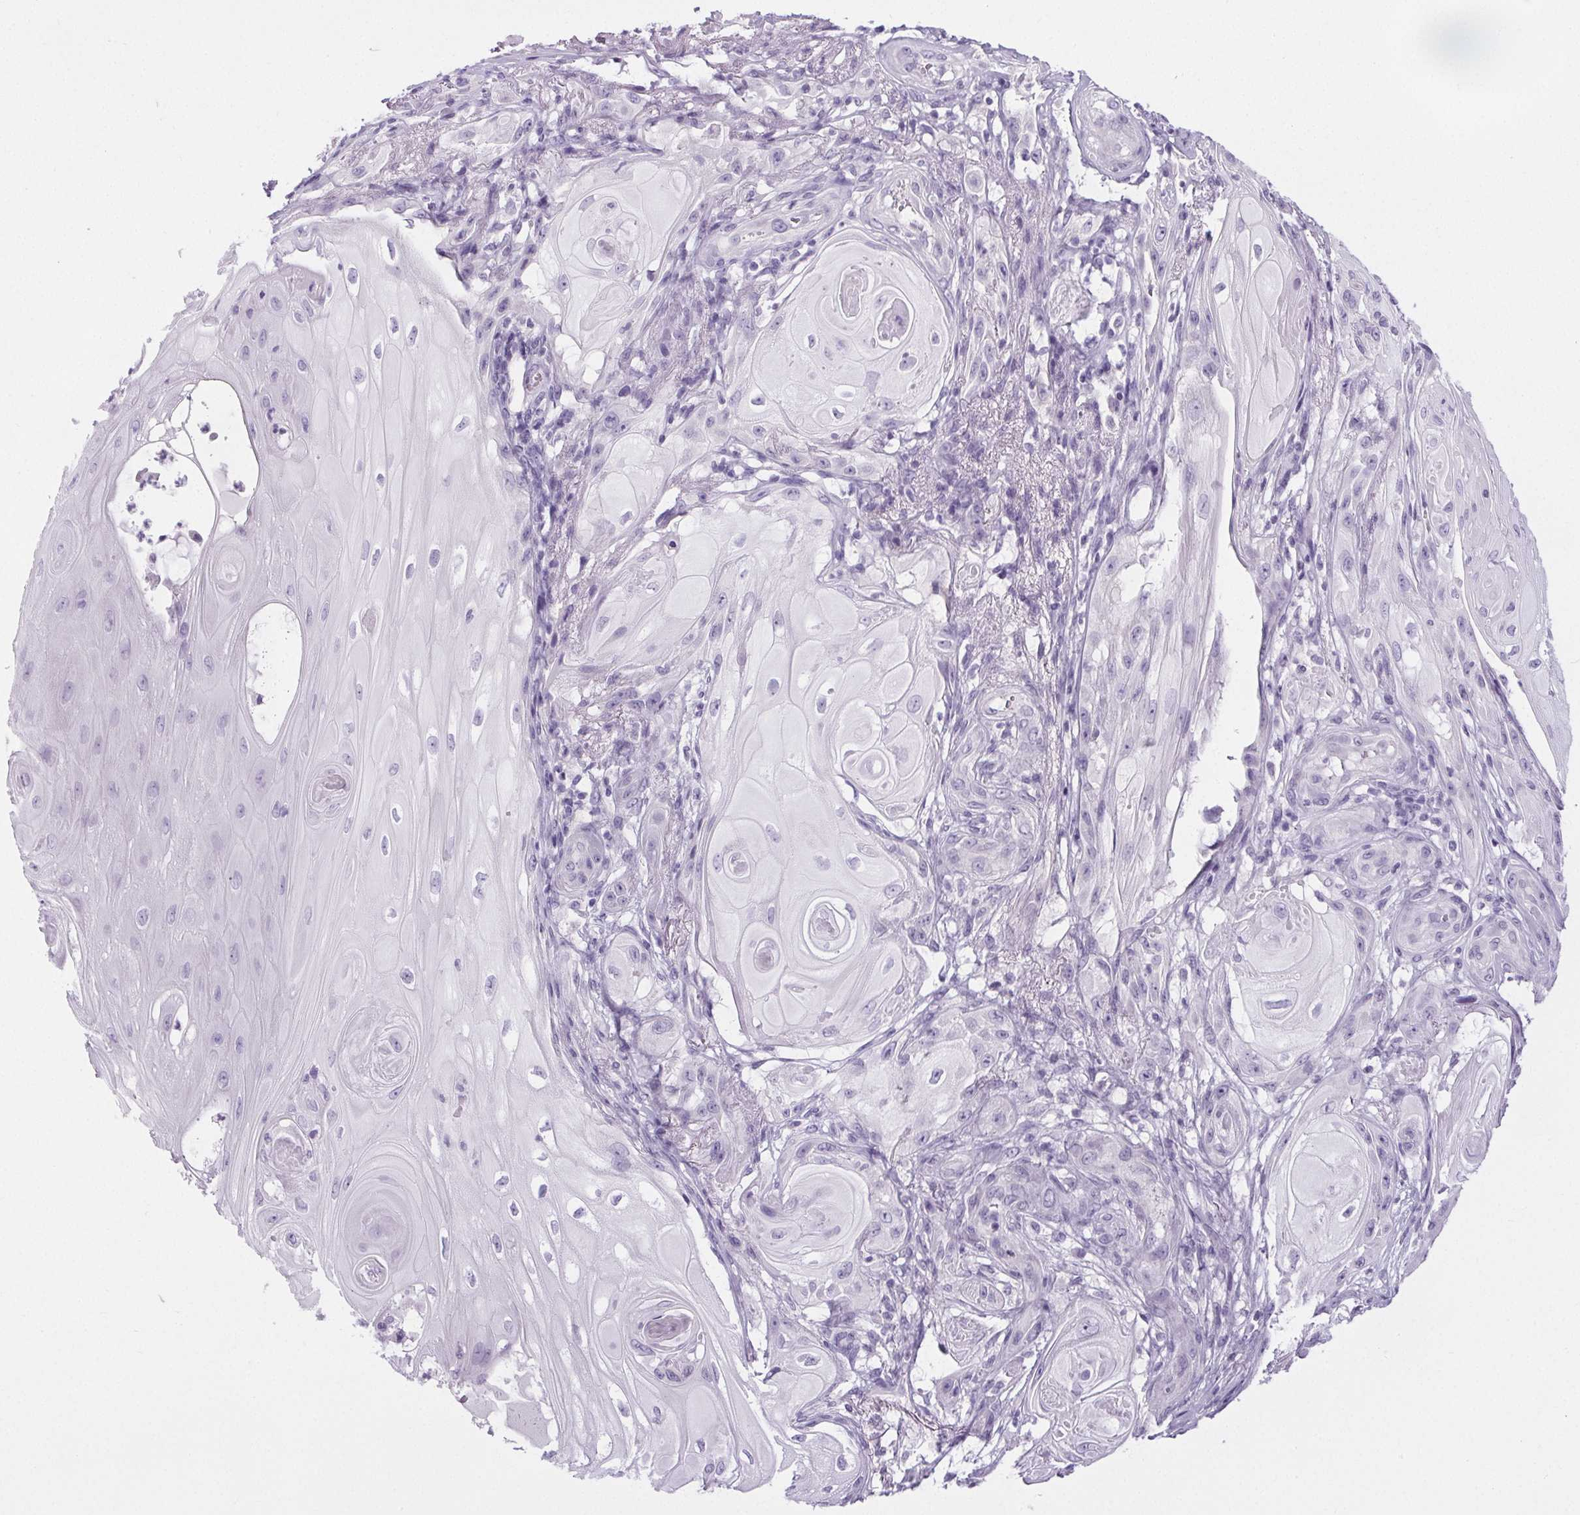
{"staining": {"intensity": "negative", "quantity": "none", "location": "none"}, "tissue": "skin cancer", "cell_type": "Tumor cells", "image_type": "cancer", "snomed": [{"axis": "morphology", "description": "Squamous cell carcinoma, NOS"}, {"axis": "topography", "description": "Skin"}], "caption": "Micrograph shows no protein staining in tumor cells of skin cancer (squamous cell carcinoma) tissue.", "gene": "ELAVL2", "patient": {"sex": "male", "age": 62}}